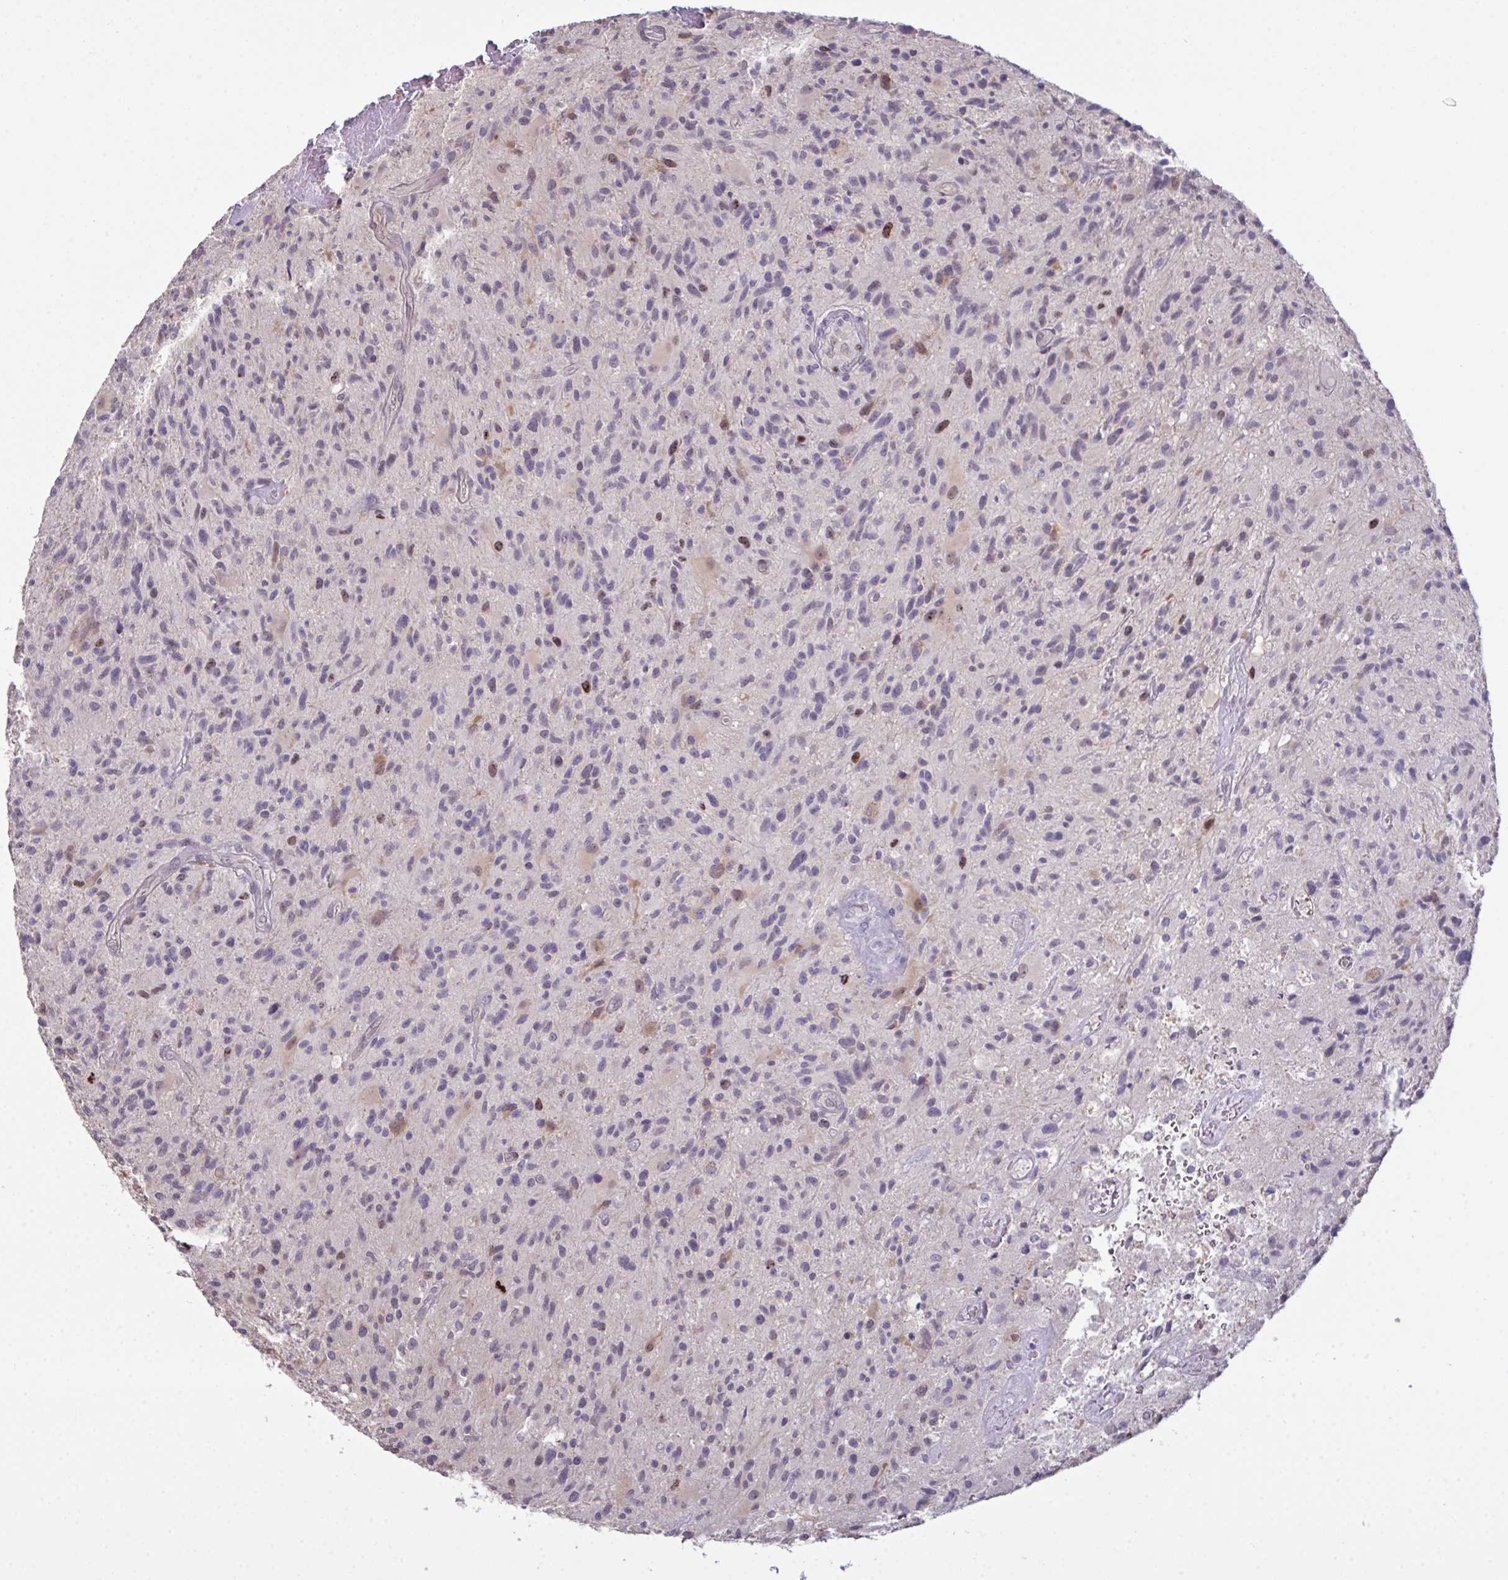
{"staining": {"intensity": "moderate", "quantity": "<25%", "location": "nuclear"}, "tissue": "glioma", "cell_type": "Tumor cells", "image_type": "cancer", "snomed": [{"axis": "morphology", "description": "Glioma, malignant, High grade"}, {"axis": "topography", "description": "Brain"}], "caption": "DAB (3,3'-diaminobenzidine) immunohistochemical staining of malignant high-grade glioma reveals moderate nuclear protein staining in approximately <25% of tumor cells.", "gene": "SETD7", "patient": {"sex": "female", "age": 70}}